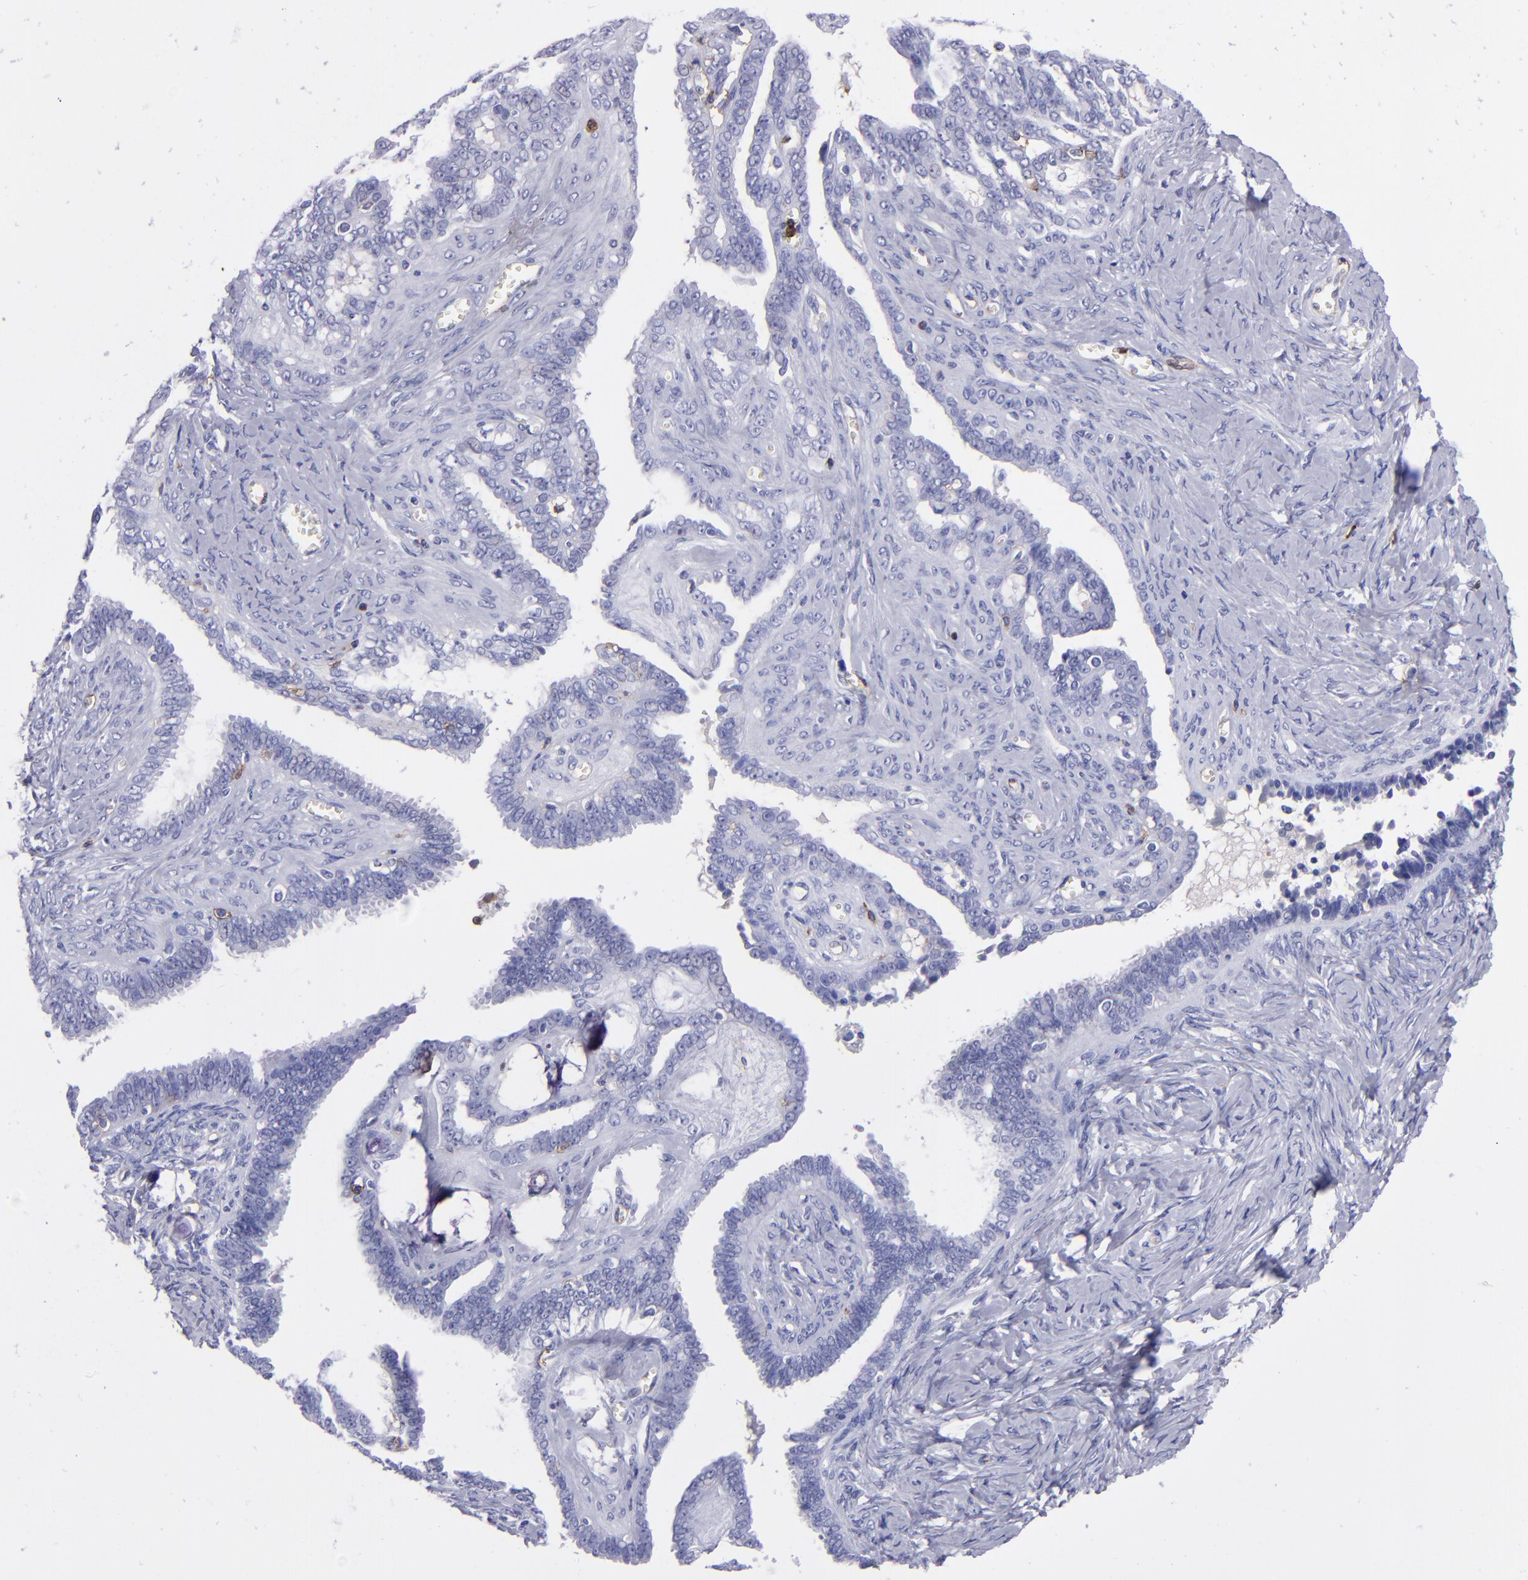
{"staining": {"intensity": "negative", "quantity": "none", "location": "none"}, "tissue": "ovarian cancer", "cell_type": "Tumor cells", "image_type": "cancer", "snomed": [{"axis": "morphology", "description": "Cystadenocarcinoma, serous, NOS"}, {"axis": "topography", "description": "Ovary"}], "caption": "IHC of ovarian cancer exhibits no positivity in tumor cells.", "gene": "ICAM3", "patient": {"sex": "female", "age": 71}}